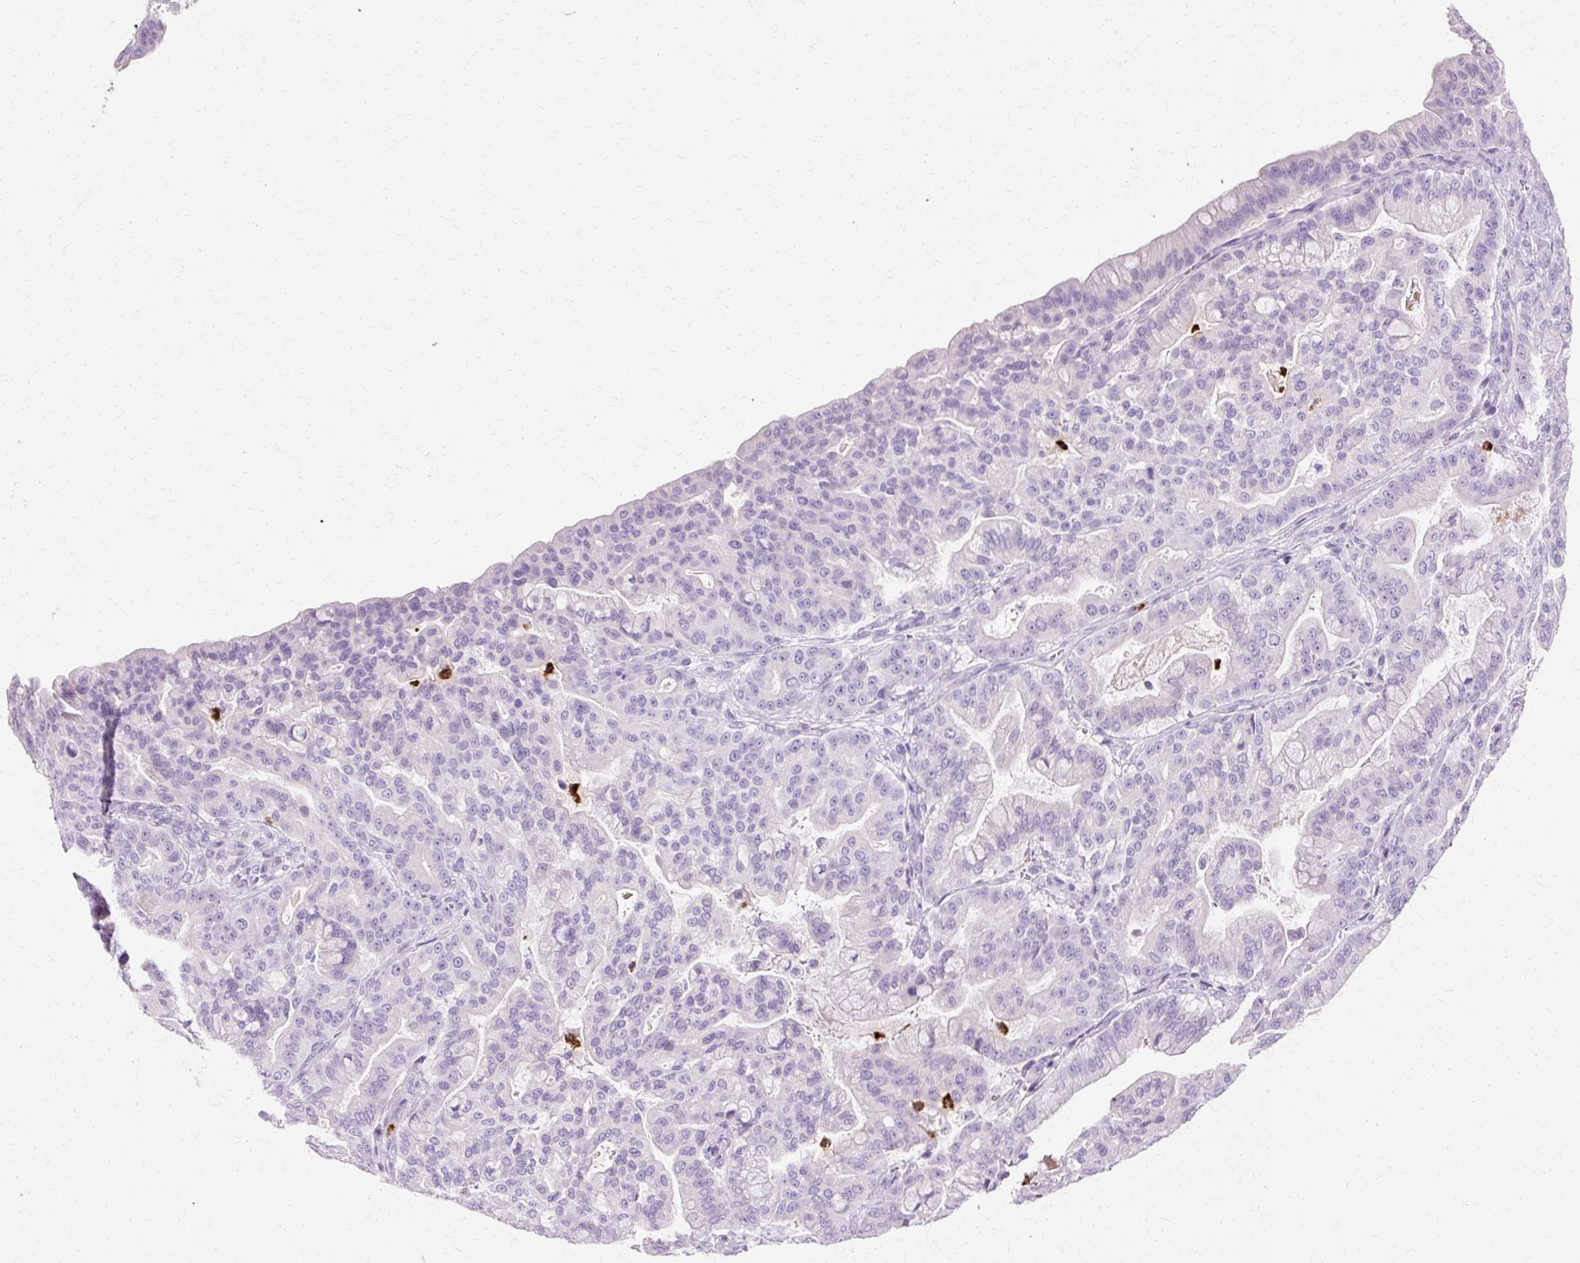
{"staining": {"intensity": "negative", "quantity": "none", "location": "none"}, "tissue": "pancreatic cancer", "cell_type": "Tumor cells", "image_type": "cancer", "snomed": [{"axis": "morphology", "description": "Adenocarcinoma, NOS"}, {"axis": "topography", "description": "Pancreas"}], "caption": "Immunohistochemical staining of human pancreatic adenocarcinoma demonstrates no significant staining in tumor cells.", "gene": "DEFA1", "patient": {"sex": "male", "age": 63}}